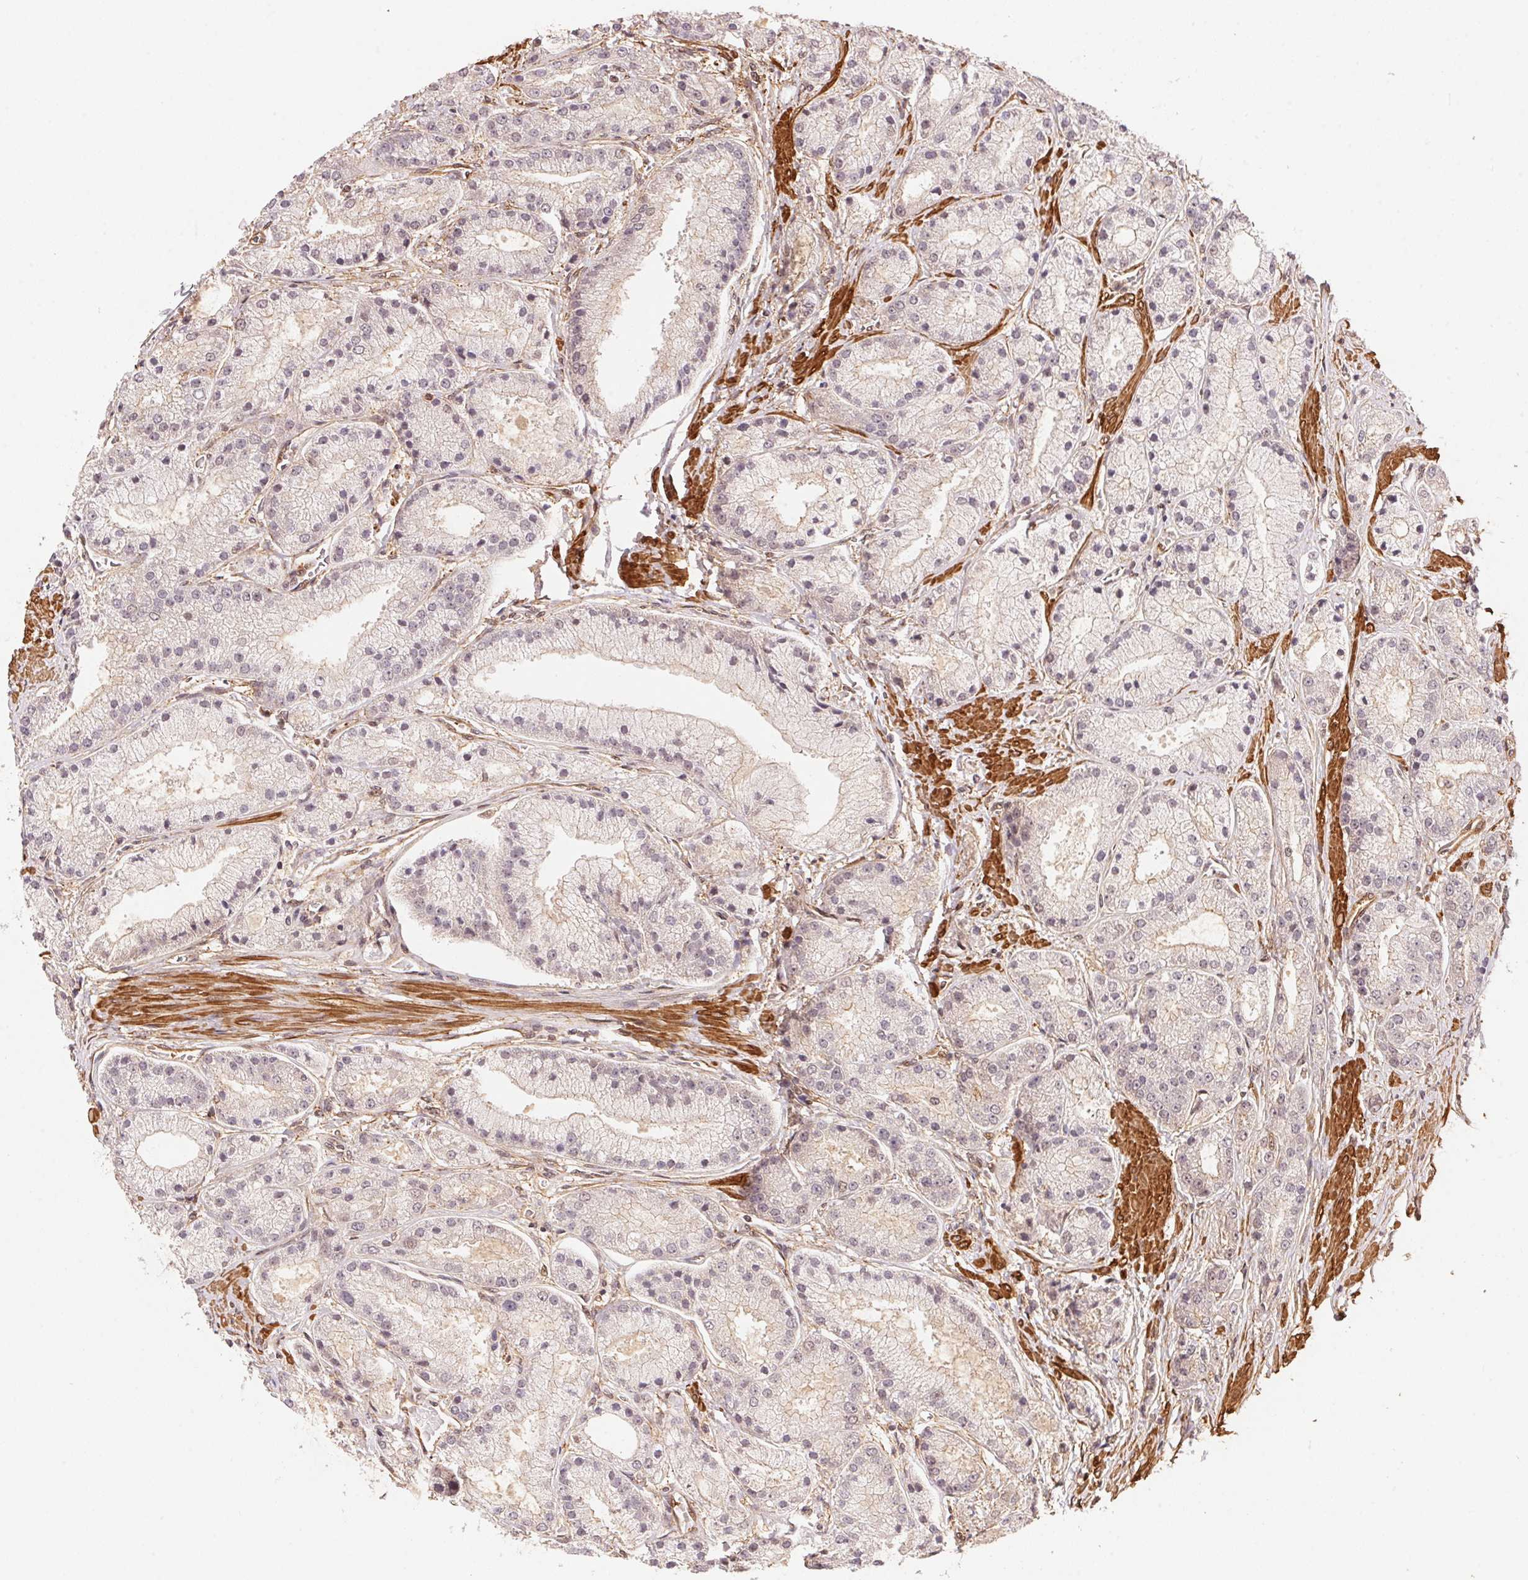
{"staining": {"intensity": "negative", "quantity": "none", "location": "none"}, "tissue": "prostate cancer", "cell_type": "Tumor cells", "image_type": "cancer", "snomed": [{"axis": "morphology", "description": "Adenocarcinoma, High grade"}, {"axis": "topography", "description": "Prostate"}], "caption": "The histopathology image exhibits no significant staining in tumor cells of adenocarcinoma (high-grade) (prostate).", "gene": "TNIP2", "patient": {"sex": "male", "age": 67}}